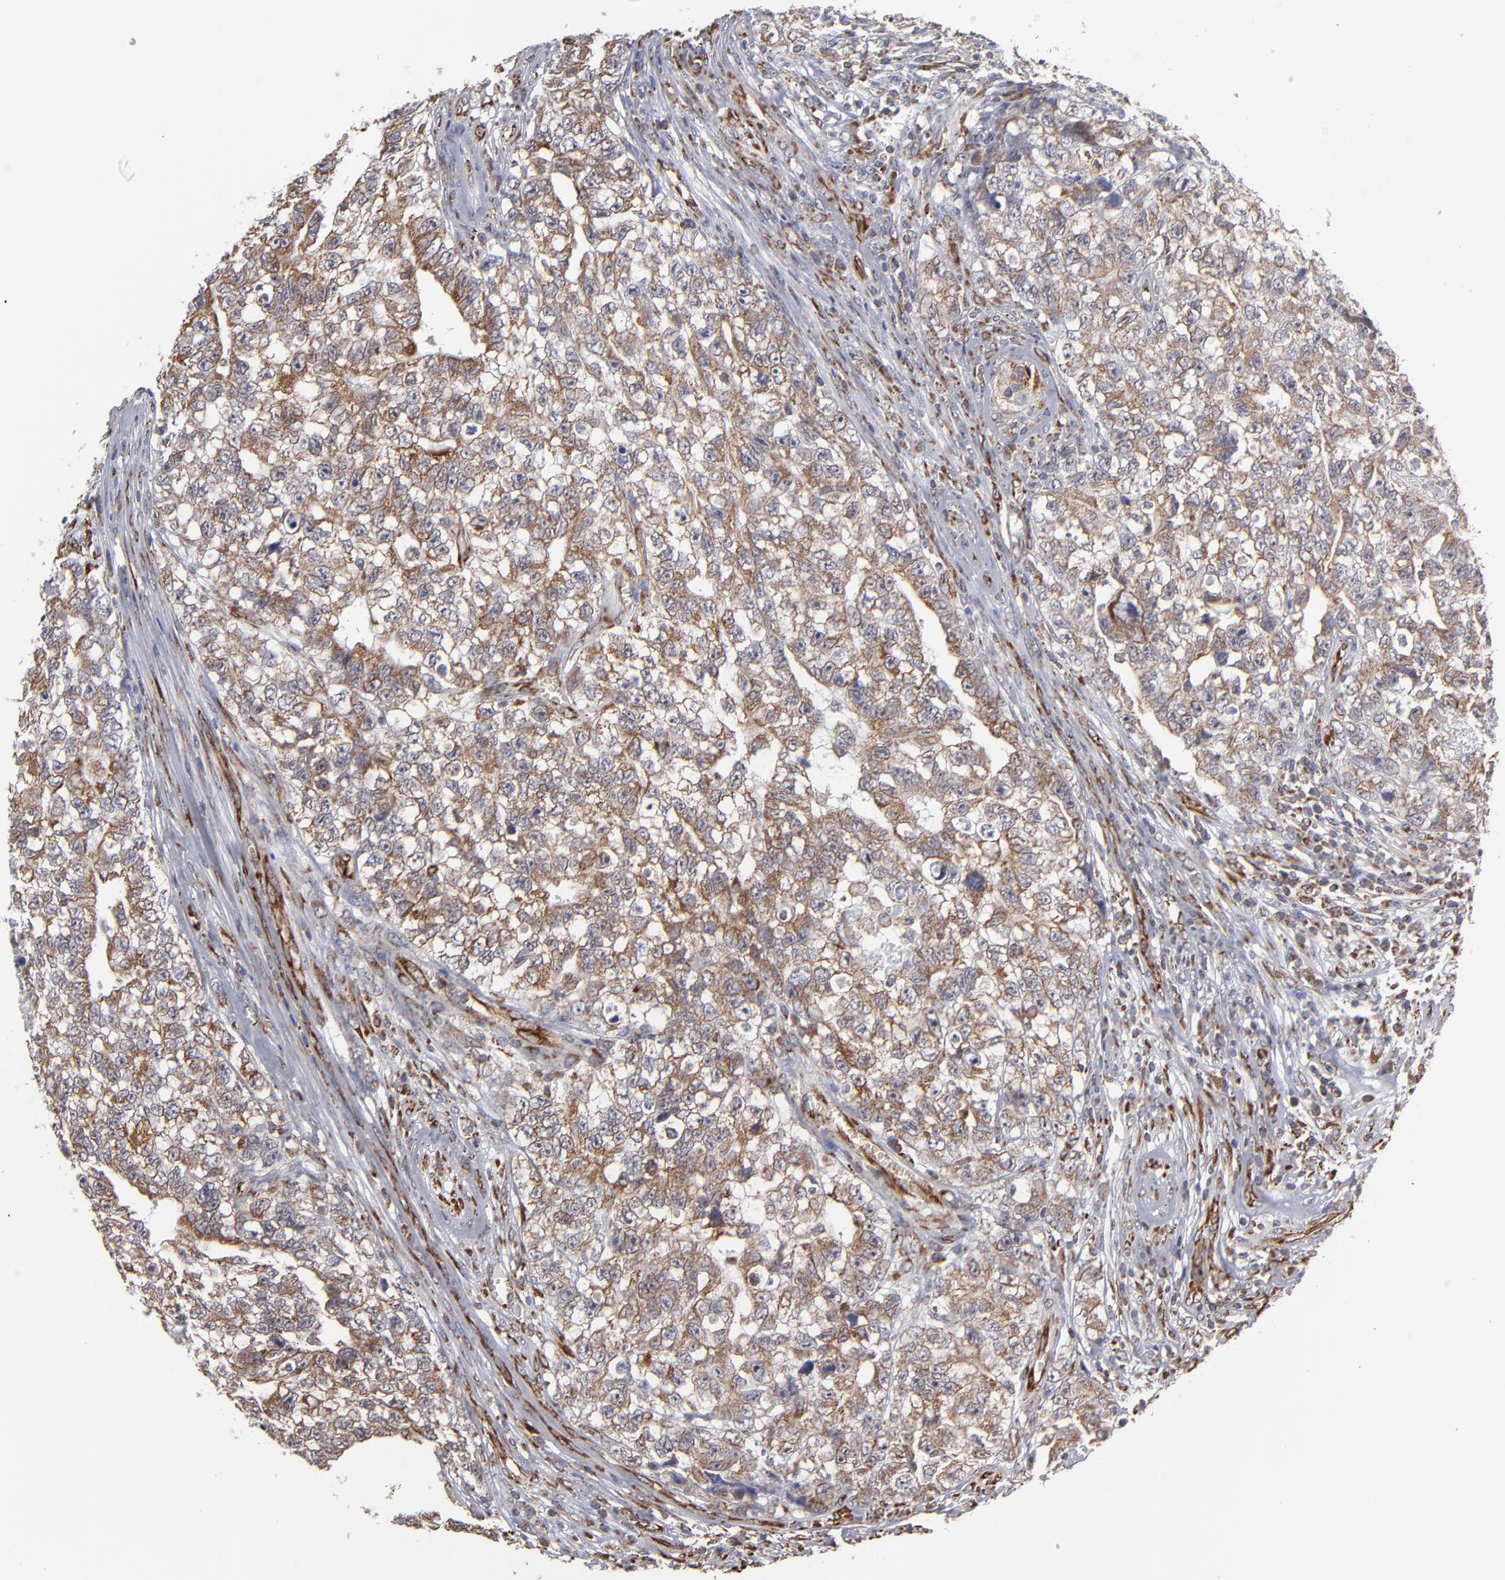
{"staining": {"intensity": "moderate", "quantity": "25%-75%", "location": "cytoplasmic/membranous"}, "tissue": "testis cancer", "cell_type": "Tumor cells", "image_type": "cancer", "snomed": [{"axis": "morphology", "description": "Carcinoma, Embryonal, NOS"}, {"axis": "topography", "description": "Testis"}], "caption": "A medium amount of moderate cytoplasmic/membranous positivity is seen in about 25%-75% of tumor cells in testis cancer (embryonal carcinoma) tissue.", "gene": "KTN1", "patient": {"sex": "male", "age": 31}}